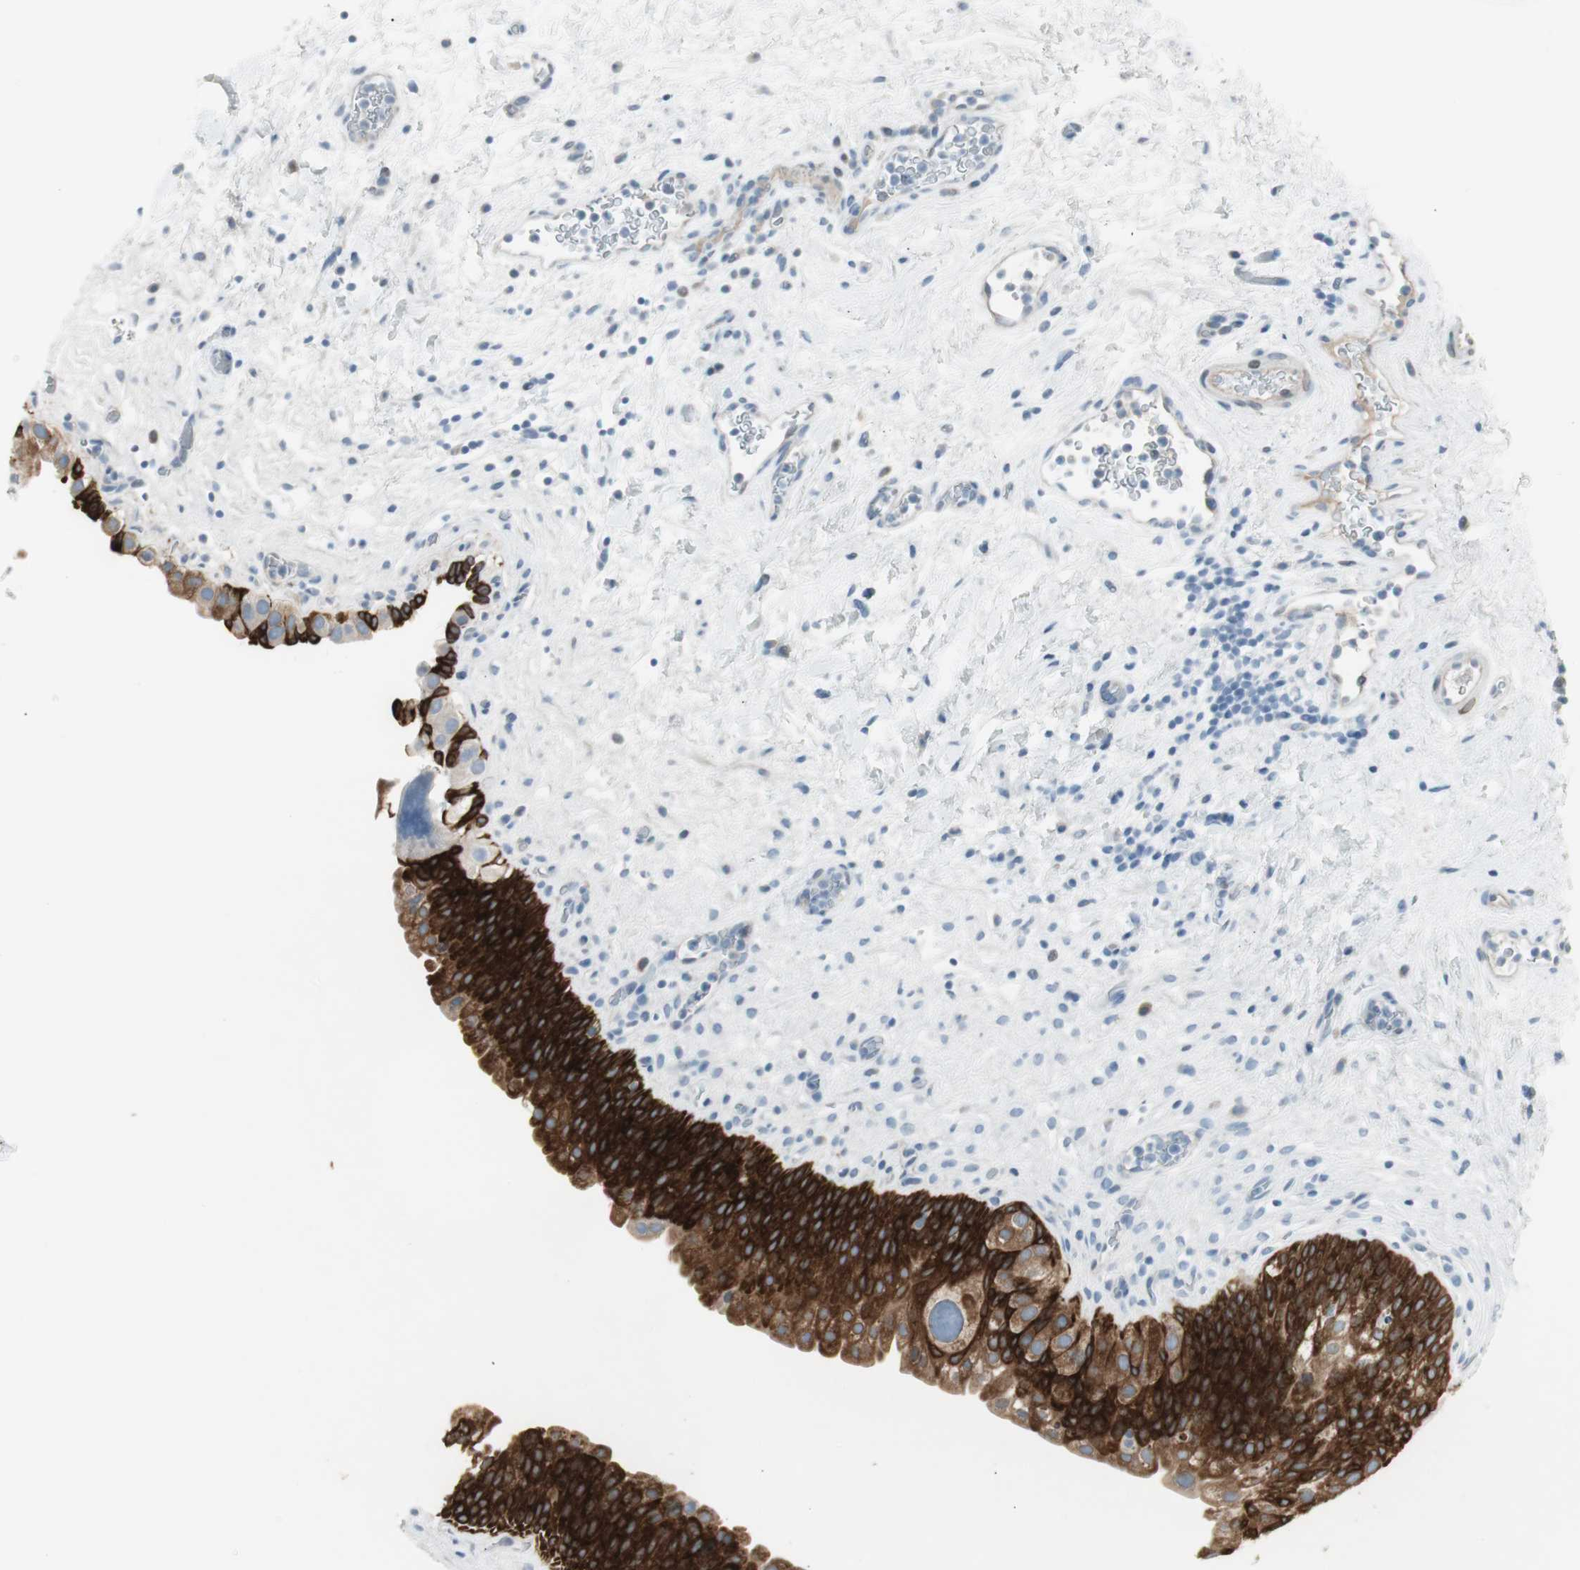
{"staining": {"intensity": "strong", "quantity": ">75%", "location": "cytoplasmic/membranous"}, "tissue": "urinary bladder", "cell_type": "Urothelial cells", "image_type": "normal", "snomed": [{"axis": "morphology", "description": "Normal tissue, NOS"}, {"axis": "topography", "description": "Urinary bladder"}], "caption": "The immunohistochemical stain labels strong cytoplasmic/membranous expression in urothelial cells of normal urinary bladder.", "gene": "AGR2", "patient": {"sex": "female", "age": 64}}